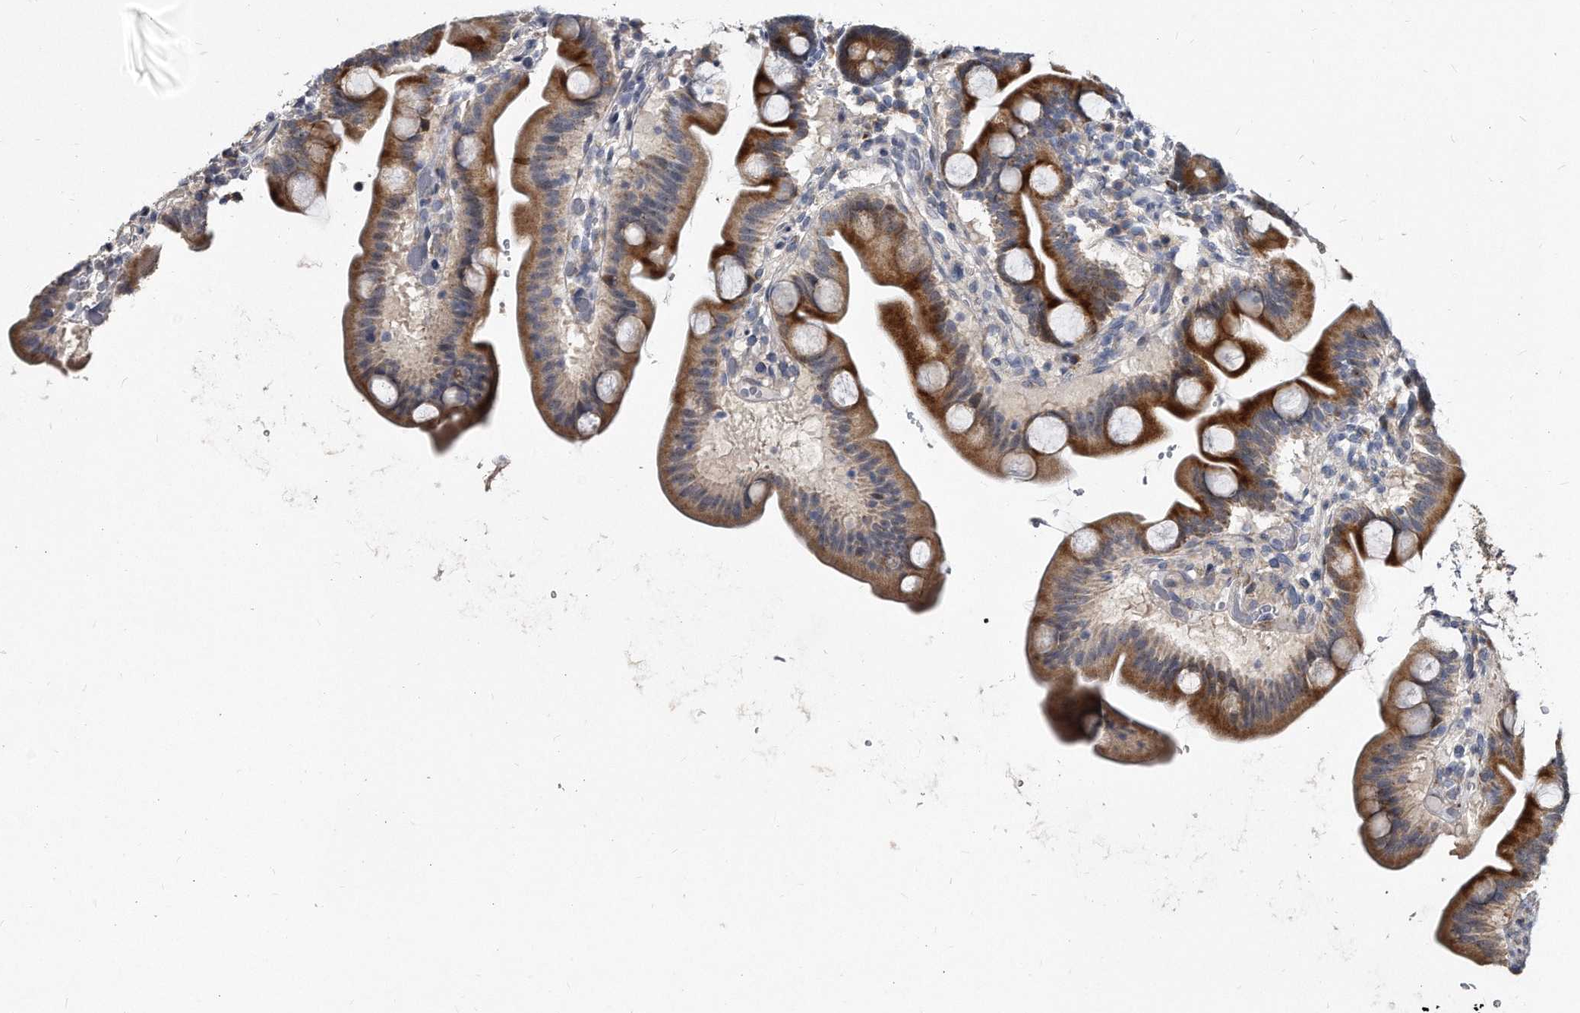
{"staining": {"intensity": "moderate", "quantity": ">75%", "location": "cytoplasmic/membranous"}, "tissue": "duodenum", "cell_type": "Glandular cells", "image_type": "normal", "snomed": [{"axis": "morphology", "description": "Normal tissue, NOS"}, {"axis": "topography", "description": "Duodenum"}], "caption": "Brown immunohistochemical staining in normal human duodenum reveals moderate cytoplasmic/membranous staining in approximately >75% of glandular cells.", "gene": "KLHDC3", "patient": {"sex": "male", "age": 54}}